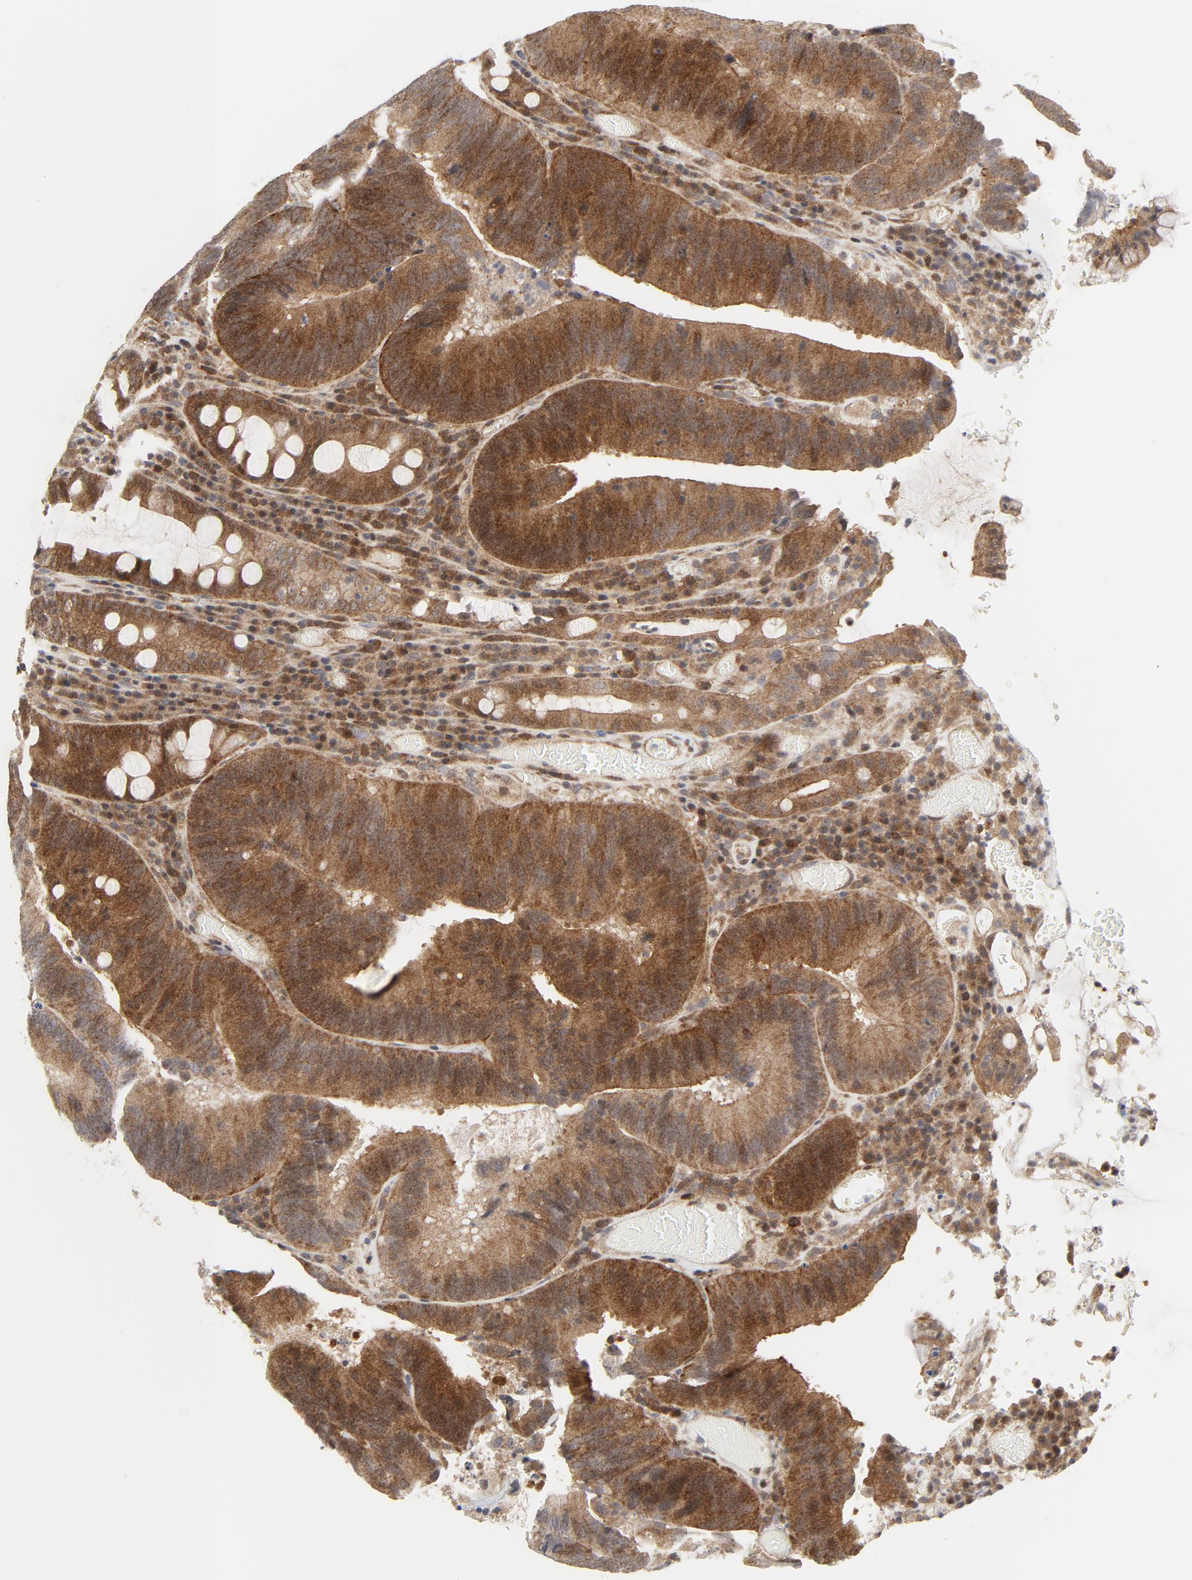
{"staining": {"intensity": "strong", "quantity": ">75%", "location": "cytoplasmic/membranous,nuclear"}, "tissue": "colorectal cancer", "cell_type": "Tumor cells", "image_type": "cancer", "snomed": [{"axis": "morphology", "description": "Normal tissue, NOS"}, {"axis": "morphology", "description": "Adenocarcinoma, NOS"}, {"axis": "topography", "description": "Colon"}], "caption": "Colorectal adenocarcinoma stained for a protein (brown) reveals strong cytoplasmic/membranous and nuclear positive staining in approximately >75% of tumor cells.", "gene": "MAP2K7", "patient": {"sex": "female", "age": 78}}